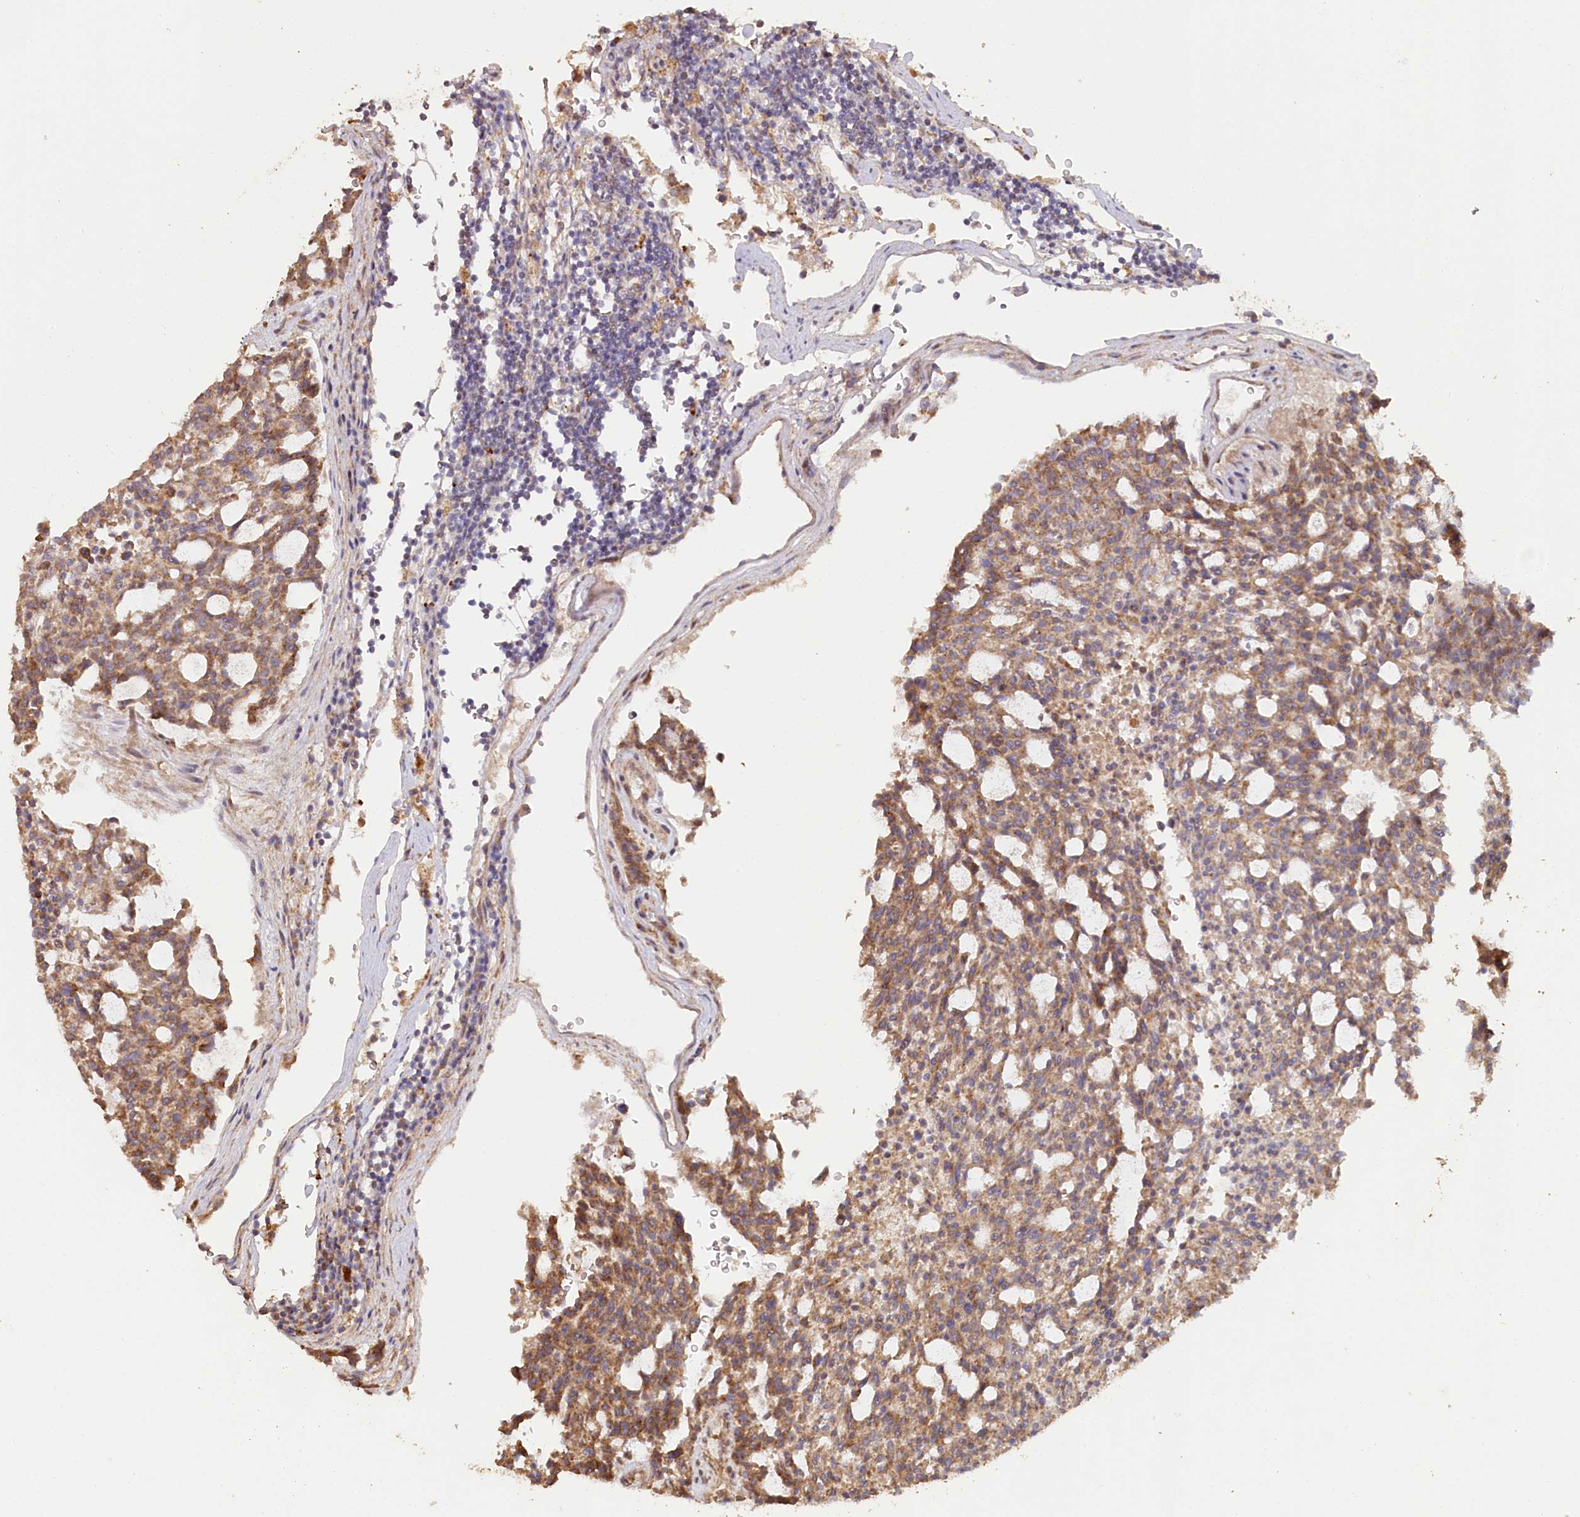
{"staining": {"intensity": "moderate", "quantity": ">75%", "location": "cytoplasmic/membranous"}, "tissue": "carcinoid", "cell_type": "Tumor cells", "image_type": "cancer", "snomed": [{"axis": "morphology", "description": "Carcinoid, malignant, NOS"}, {"axis": "topography", "description": "Pancreas"}], "caption": "Malignant carcinoid tissue exhibits moderate cytoplasmic/membranous staining in approximately >75% of tumor cells, visualized by immunohistochemistry.", "gene": "HAL", "patient": {"sex": "female", "age": 54}}